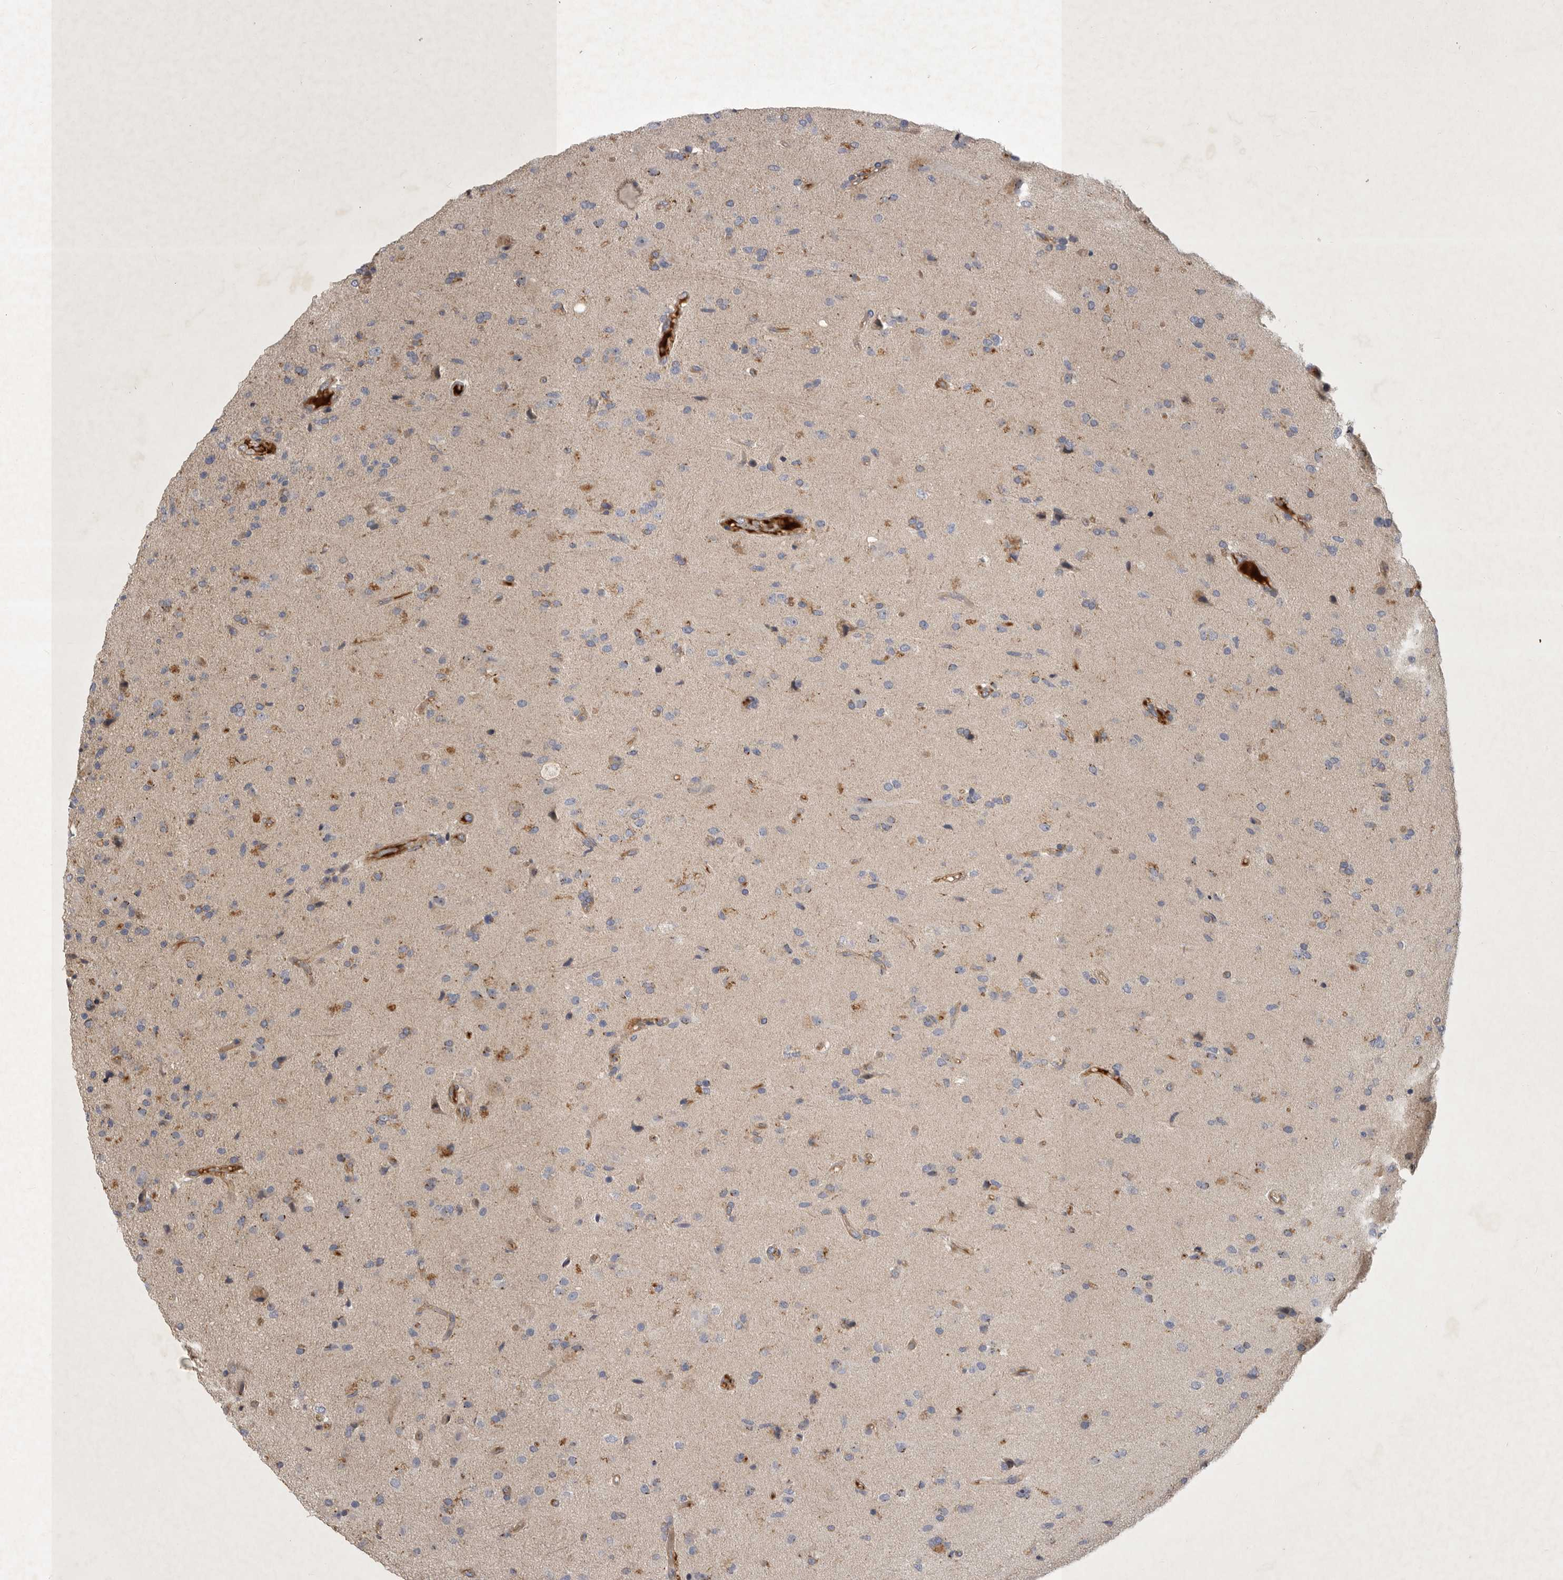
{"staining": {"intensity": "weak", "quantity": "<25%", "location": "cytoplasmic/membranous"}, "tissue": "glioma", "cell_type": "Tumor cells", "image_type": "cancer", "snomed": [{"axis": "morphology", "description": "Glioma, malignant, High grade"}, {"axis": "topography", "description": "Brain"}], "caption": "Immunohistochemistry micrograph of neoplastic tissue: malignant glioma (high-grade) stained with DAB (3,3'-diaminobenzidine) demonstrates no significant protein expression in tumor cells.", "gene": "MLPH", "patient": {"sex": "male", "age": 72}}